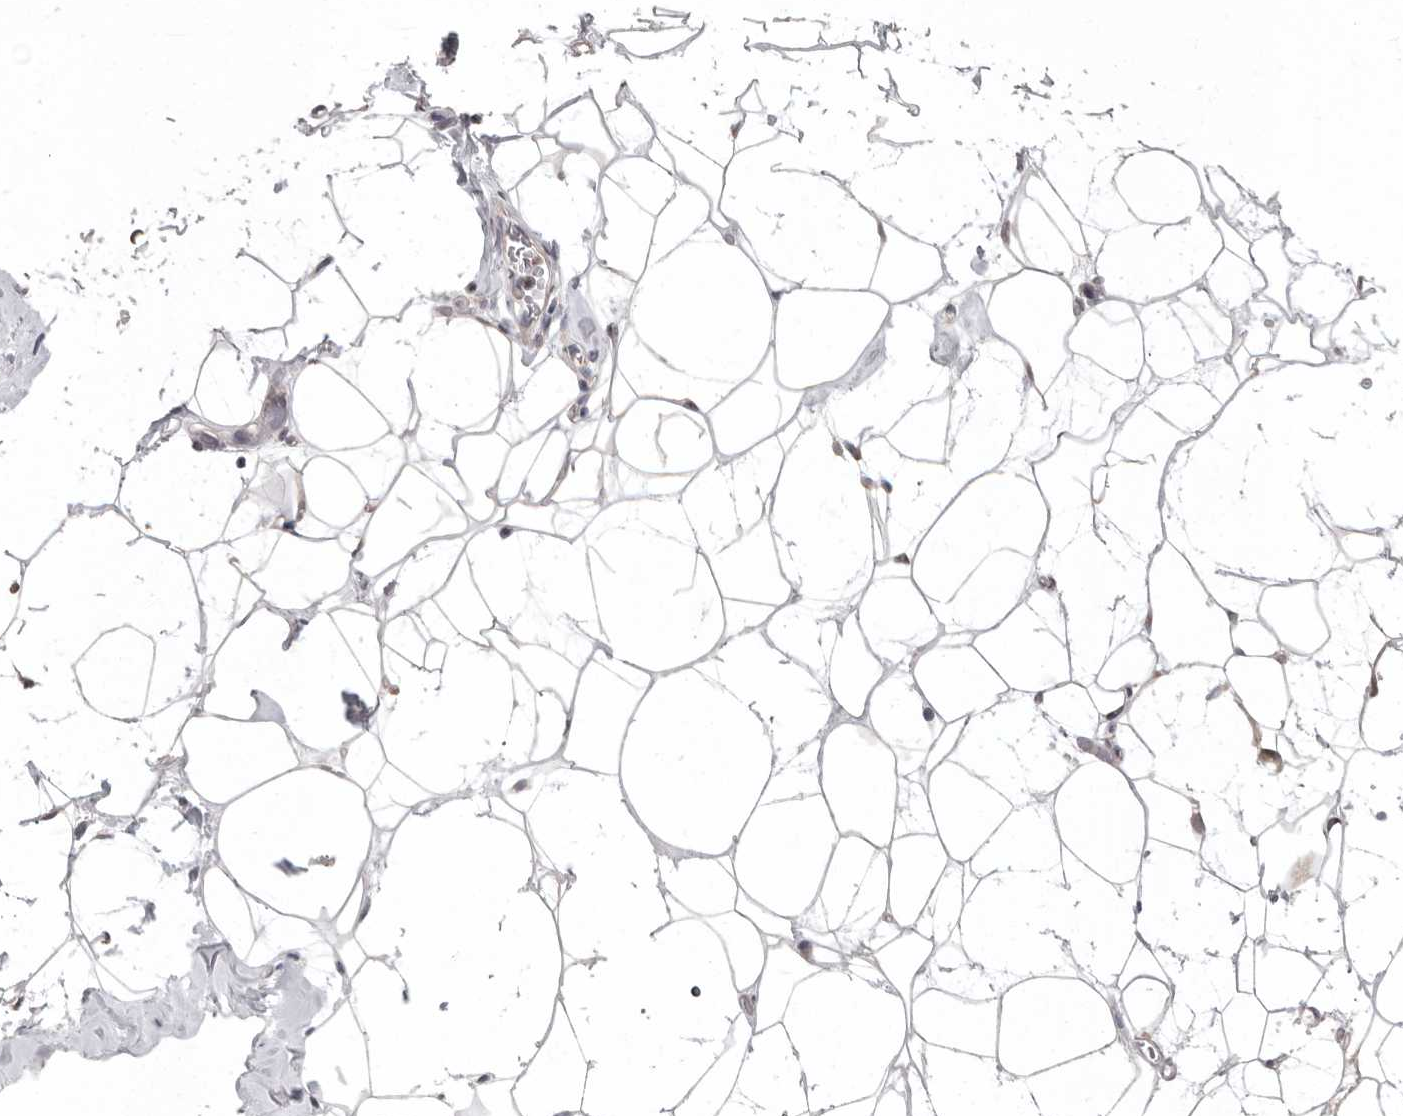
{"staining": {"intensity": "weak", "quantity": "25%-75%", "location": "cytoplasmic/membranous"}, "tissue": "adipose tissue", "cell_type": "Adipocytes", "image_type": "normal", "snomed": [{"axis": "morphology", "description": "Normal tissue, NOS"}, {"axis": "morphology", "description": "Fibrosis, NOS"}, {"axis": "topography", "description": "Breast"}, {"axis": "topography", "description": "Adipose tissue"}], "caption": "Immunohistochemistry of benign human adipose tissue exhibits low levels of weak cytoplasmic/membranous expression in about 25%-75% of adipocytes.", "gene": "RALGPS2", "patient": {"sex": "female", "age": 39}}